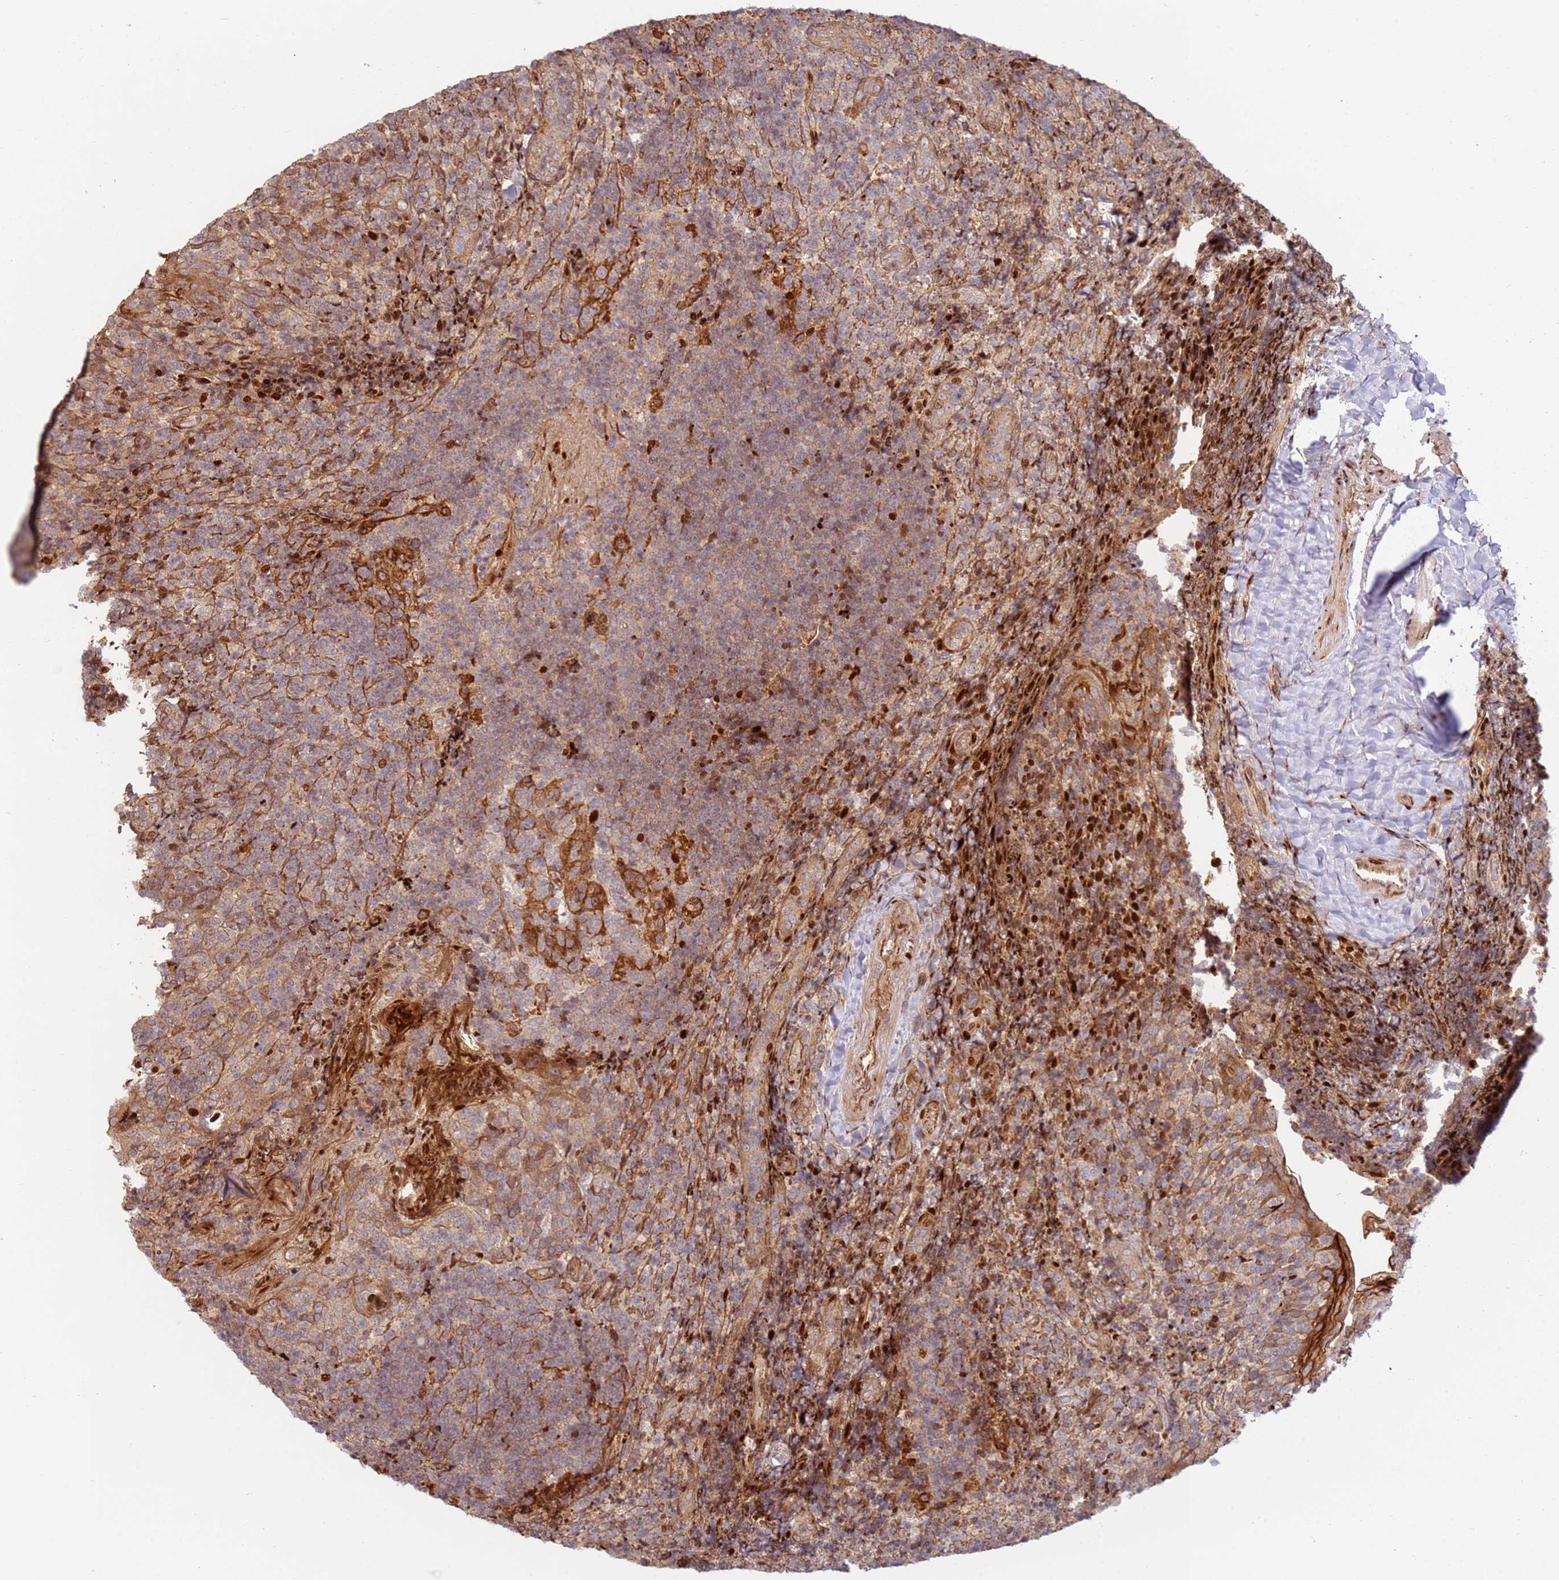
{"staining": {"intensity": "strong", "quantity": "25%-75%", "location": "cytoplasmic/membranous,nuclear"}, "tissue": "tonsil", "cell_type": "Germinal center cells", "image_type": "normal", "snomed": [{"axis": "morphology", "description": "Normal tissue, NOS"}, {"axis": "topography", "description": "Tonsil"}], "caption": "The photomicrograph exhibits a brown stain indicating the presence of a protein in the cytoplasmic/membranous,nuclear of germinal center cells in tonsil. Using DAB (3,3'-diaminobenzidine) (brown) and hematoxylin (blue) stains, captured at high magnification using brightfield microscopy.", "gene": "TMEM233", "patient": {"sex": "female", "age": 10}}